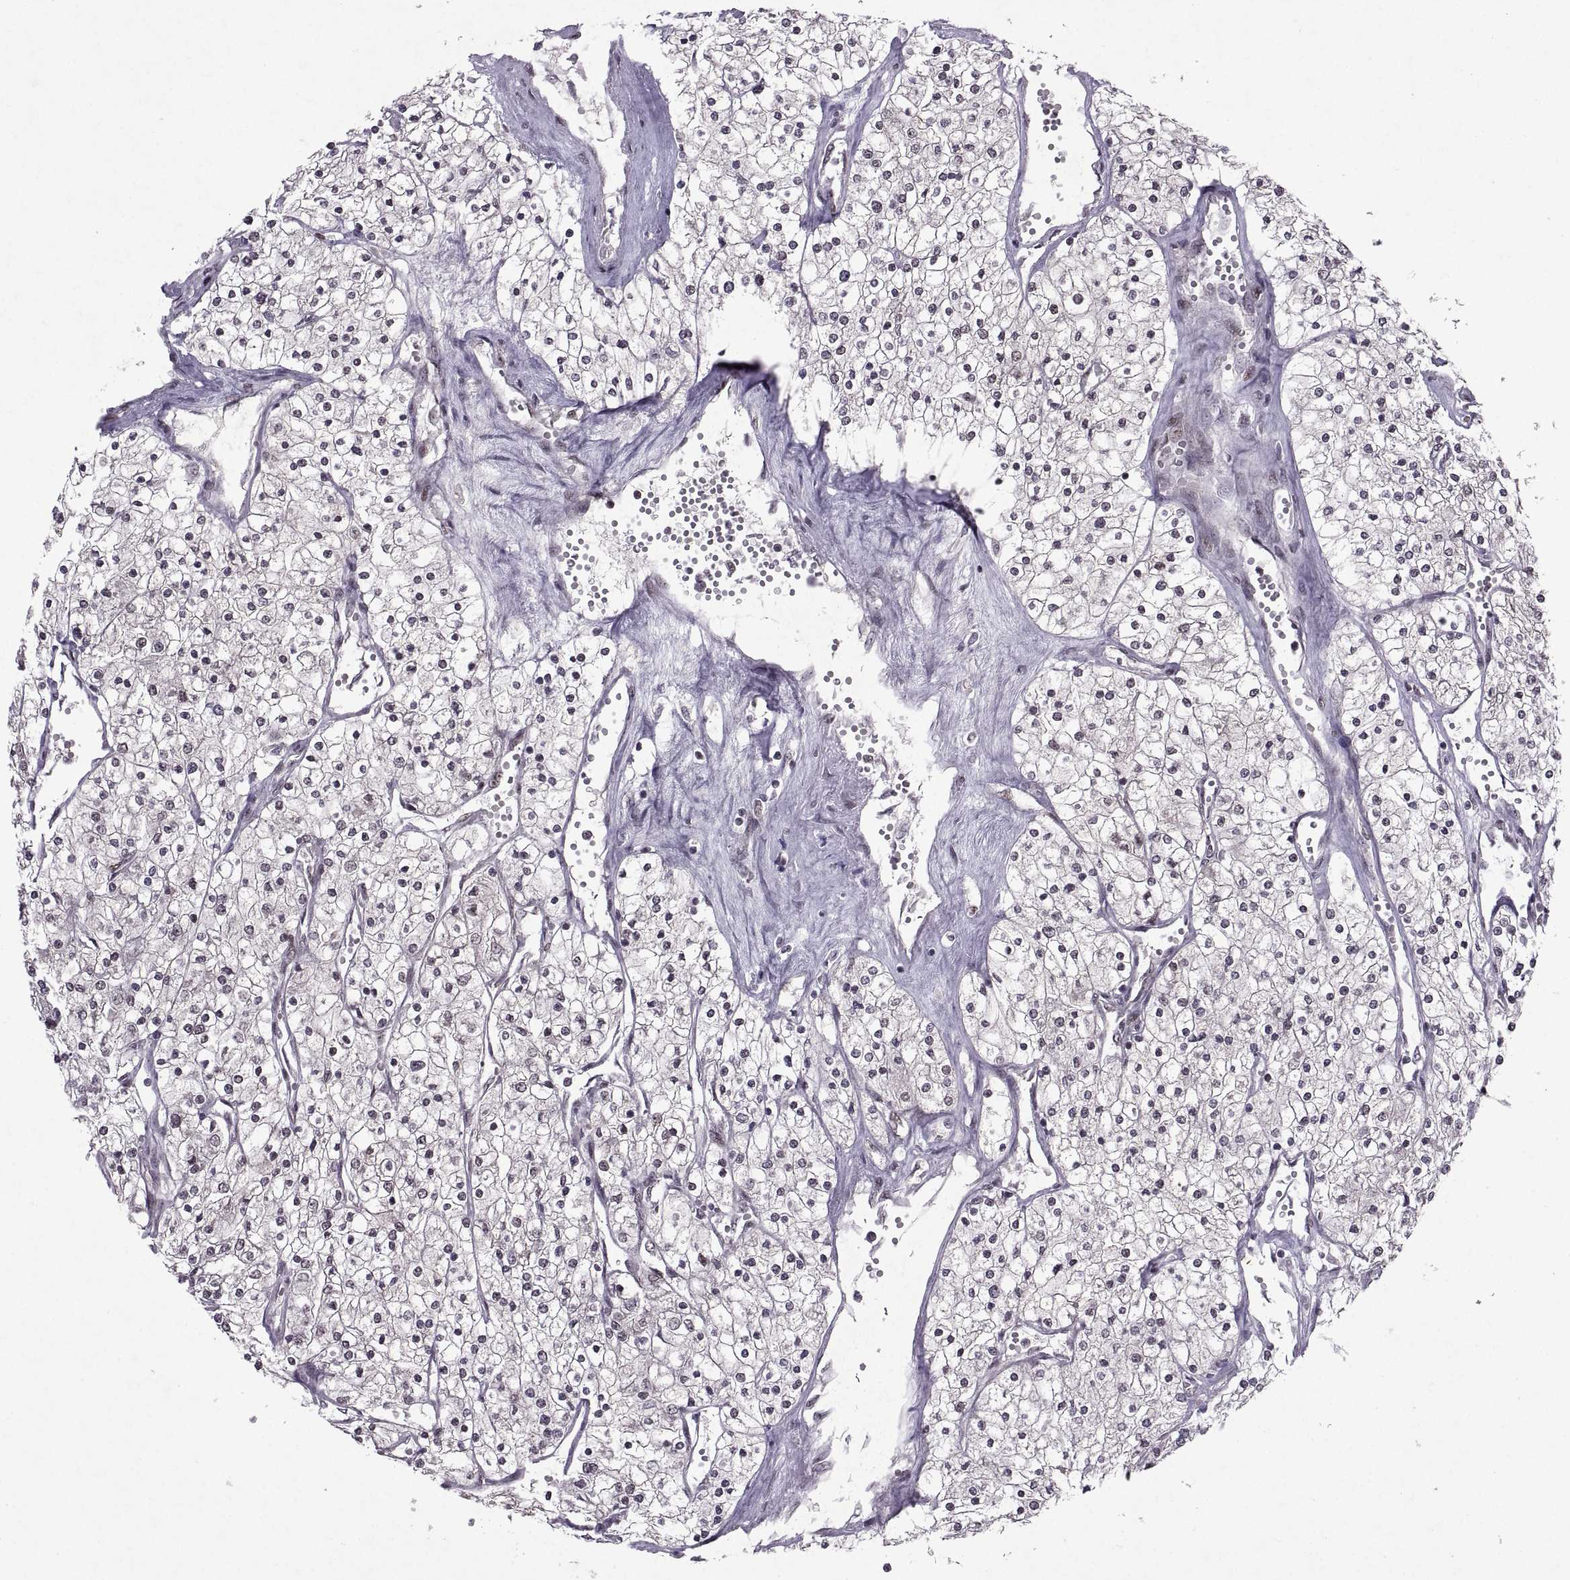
{"staining": {"intensity": "weak", "quantity": "<25%", "location": "nuclear"}, "tissue": "renal cancer", "cell_type": "Tumor cells", "image_type": "cancer", "snomed": [{"axis": "morphology", "description": "Adenocarcinoma, NOS"}, {"axis": "topography", "description": "Kidney"}], "caption": "This is an IHC image of human renal cancer (adenocarcinoma). There is no positivity in tumor cells.", "gene": "MT1E", "patient": {"sex": "male", "age": 80}}